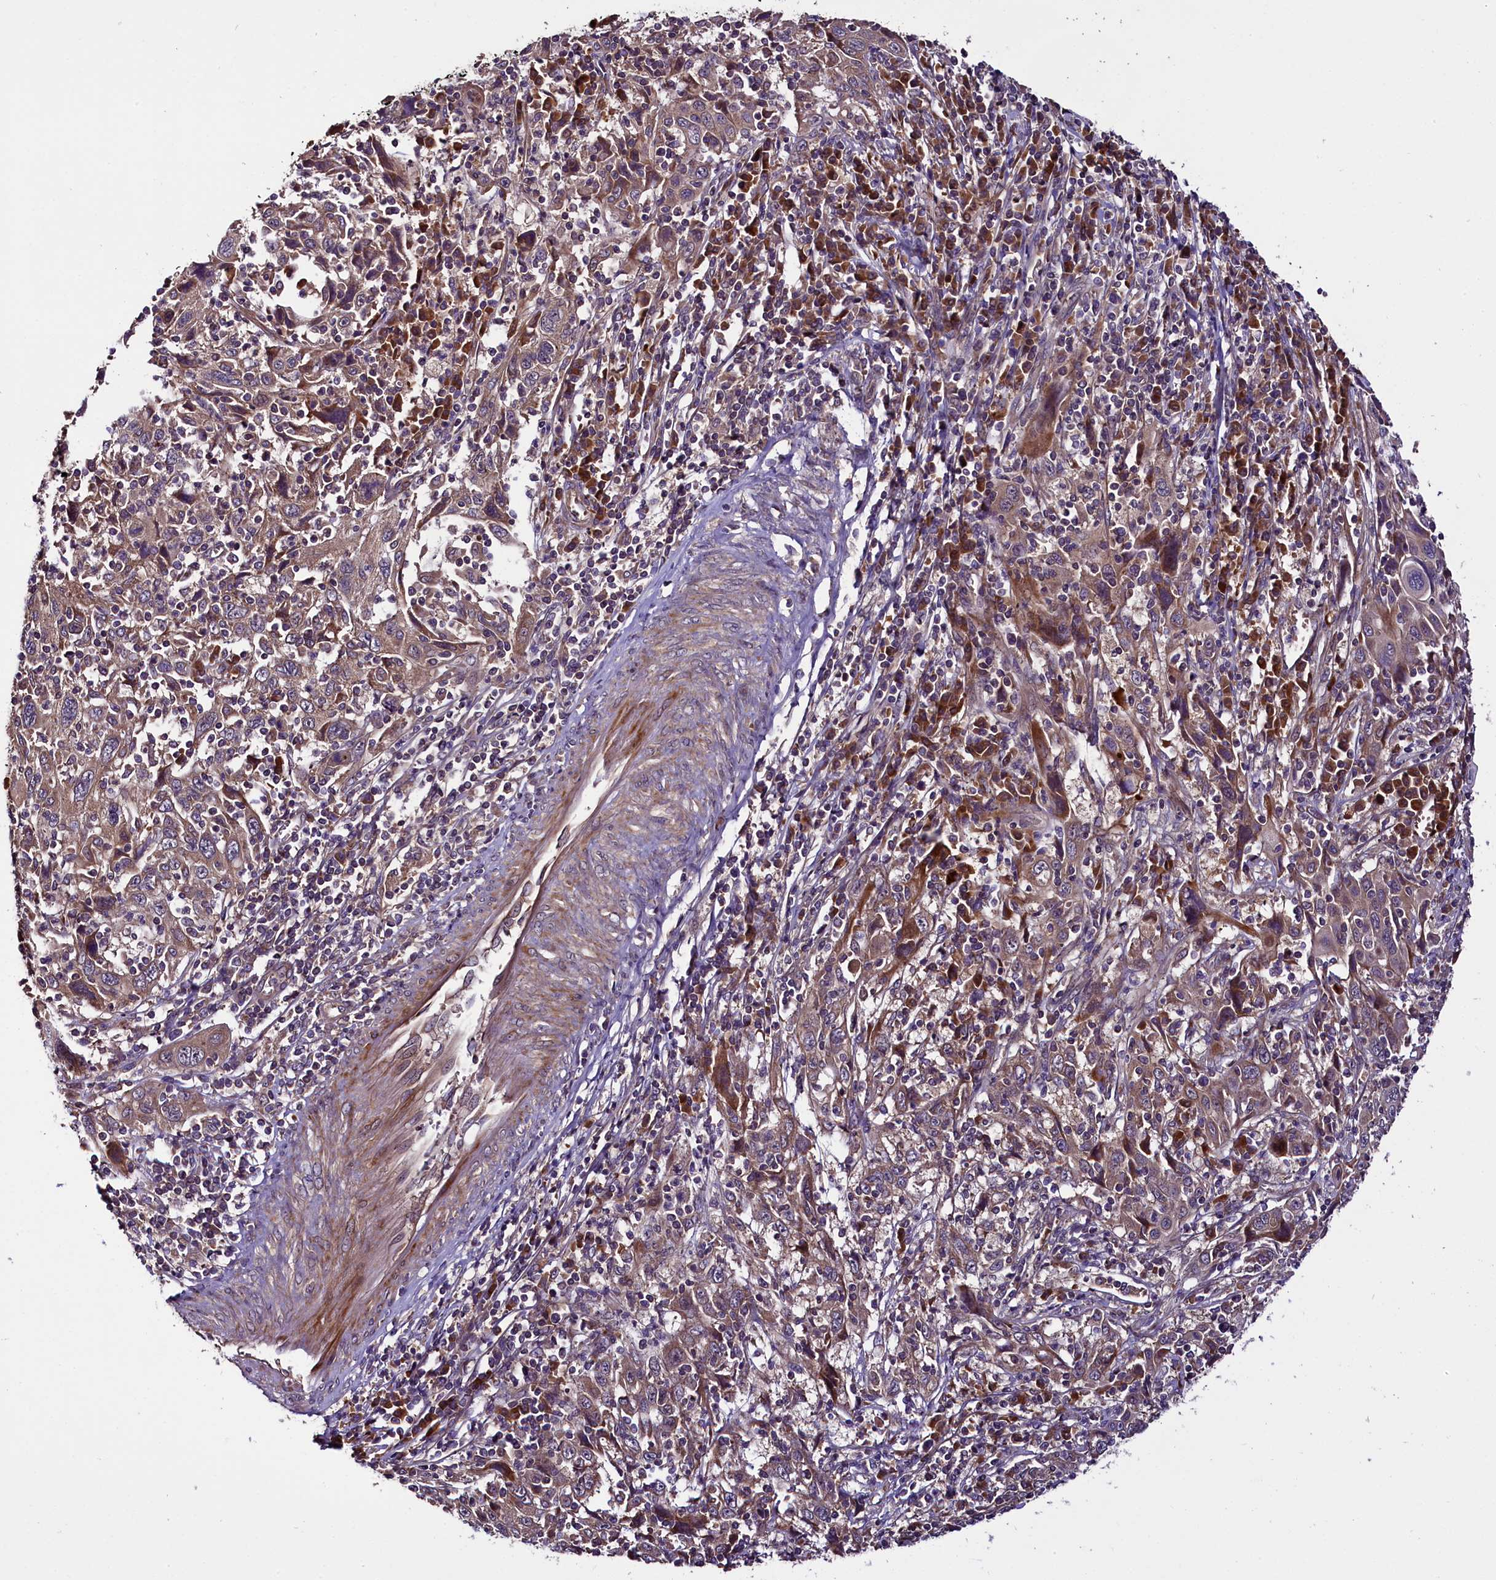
{"staining": {"intensity": "moderate", "quantity": ">75%", "location": "cytoplasmic/membranous"}, "tissue": "cervical cancer", "cell_type": "Tumor cells", "image_type": "cancer", "snomed": [{"axis": "morphology", "description": "Squamous cell carcinoma, NOS"}, {"axis": "topography", "description": "Cervix"}], "caption": "Protein staining of squamous cell carcinoma (cervical) tissue displays moderate cytoplasmic/membranous expression in approximately >75% of tumor cells.", "gene": "RPUSD2", "patient": {"sex": "female", "age": 46}}